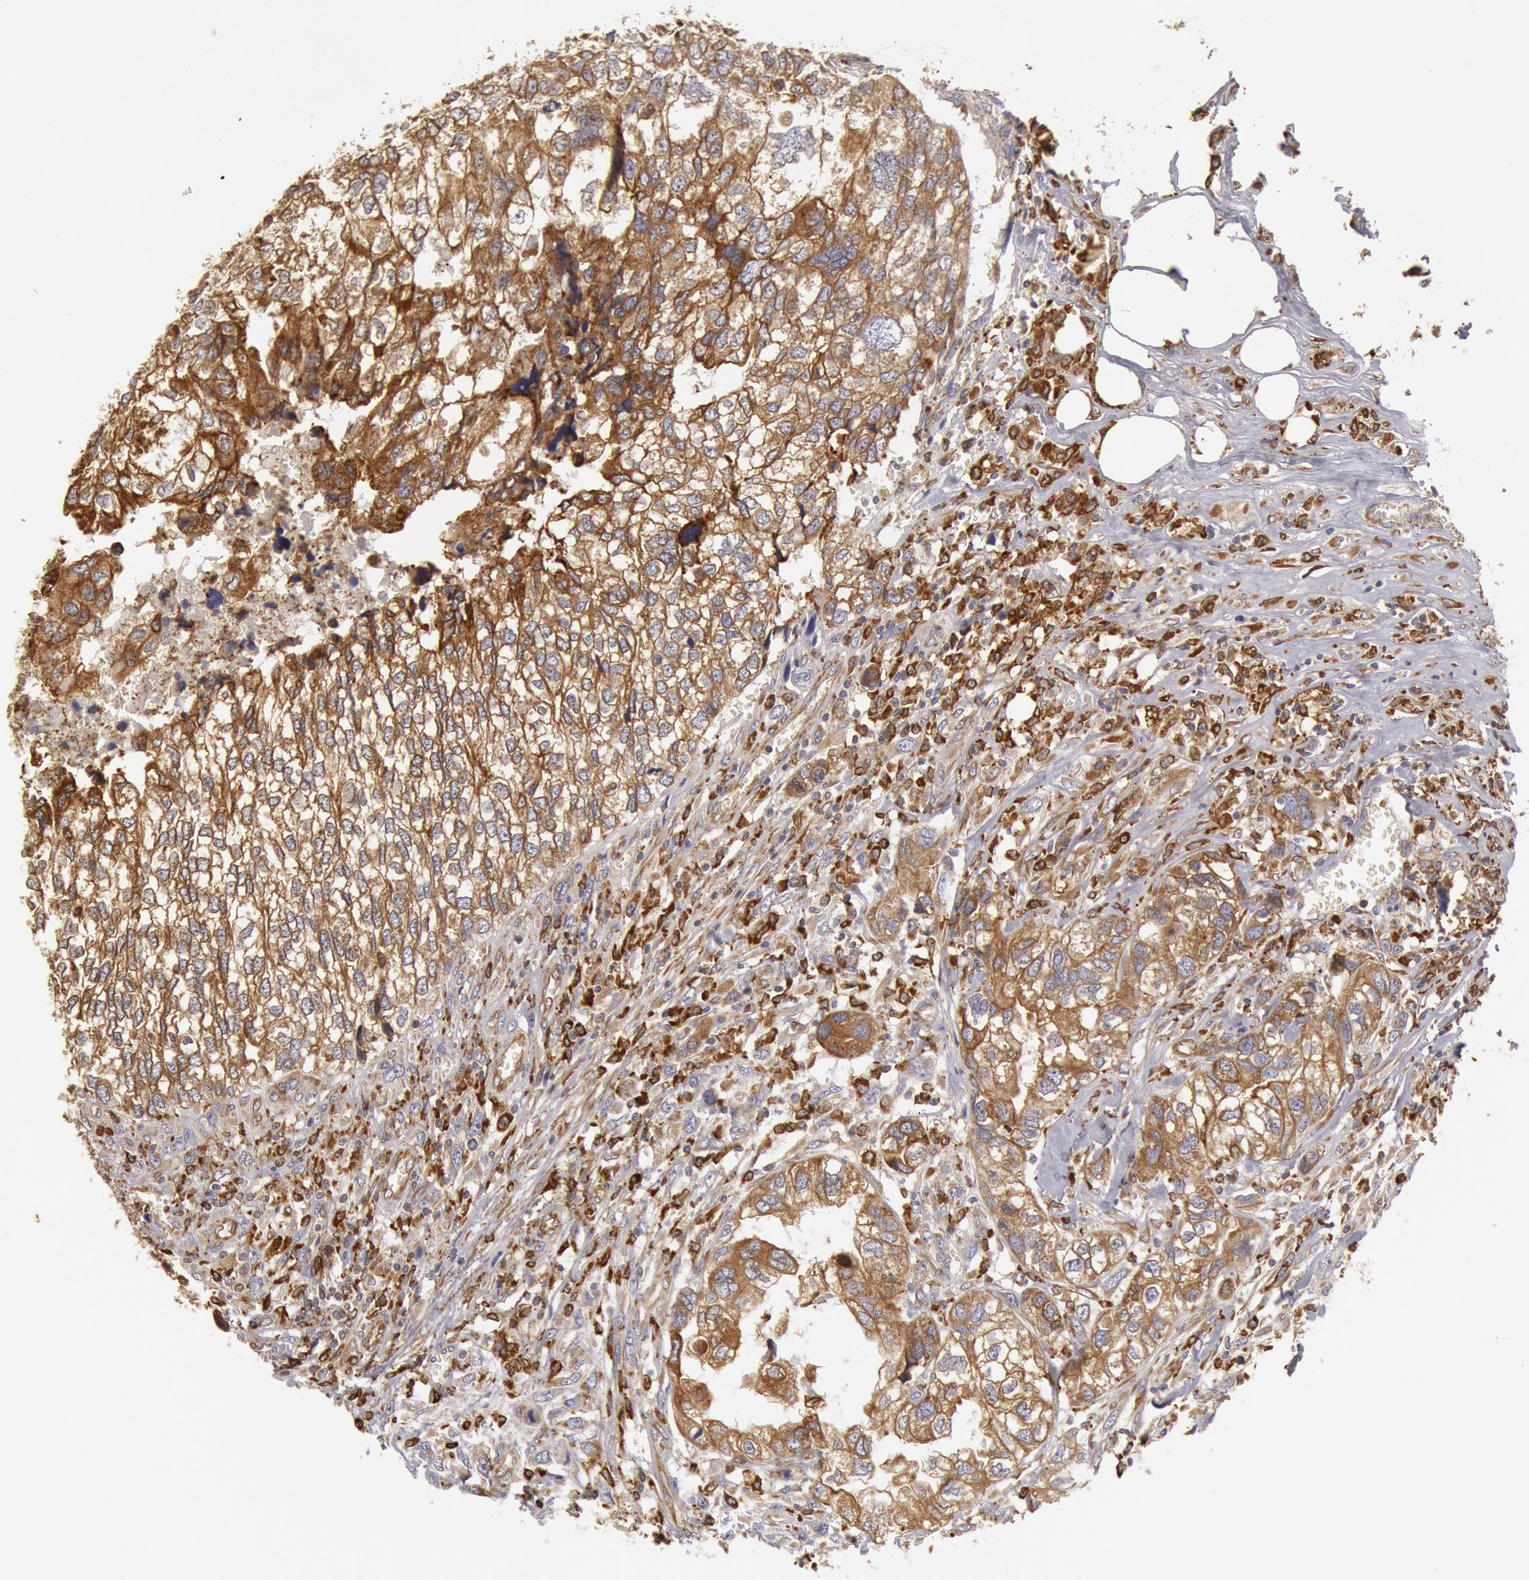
{"staining": {"intensity": "moderate", "quantity": ">75%", "location": "cytoplasmic/membranous"}, "tissue": "breast cancer", "cell_type": "Tumor cells", "image_type": "cancer", "snomed": [{"axis": "morphology", "description": "Neoplasm, malignant, NOS"}, {"axis": "topography", "description": "Breast"}], "caption": "Human breast cancer stained with a protein marker exhibits moderate staining in tumor cells.", "gene": "ERP44", "patient": {"sex": "female", "age": 50}}